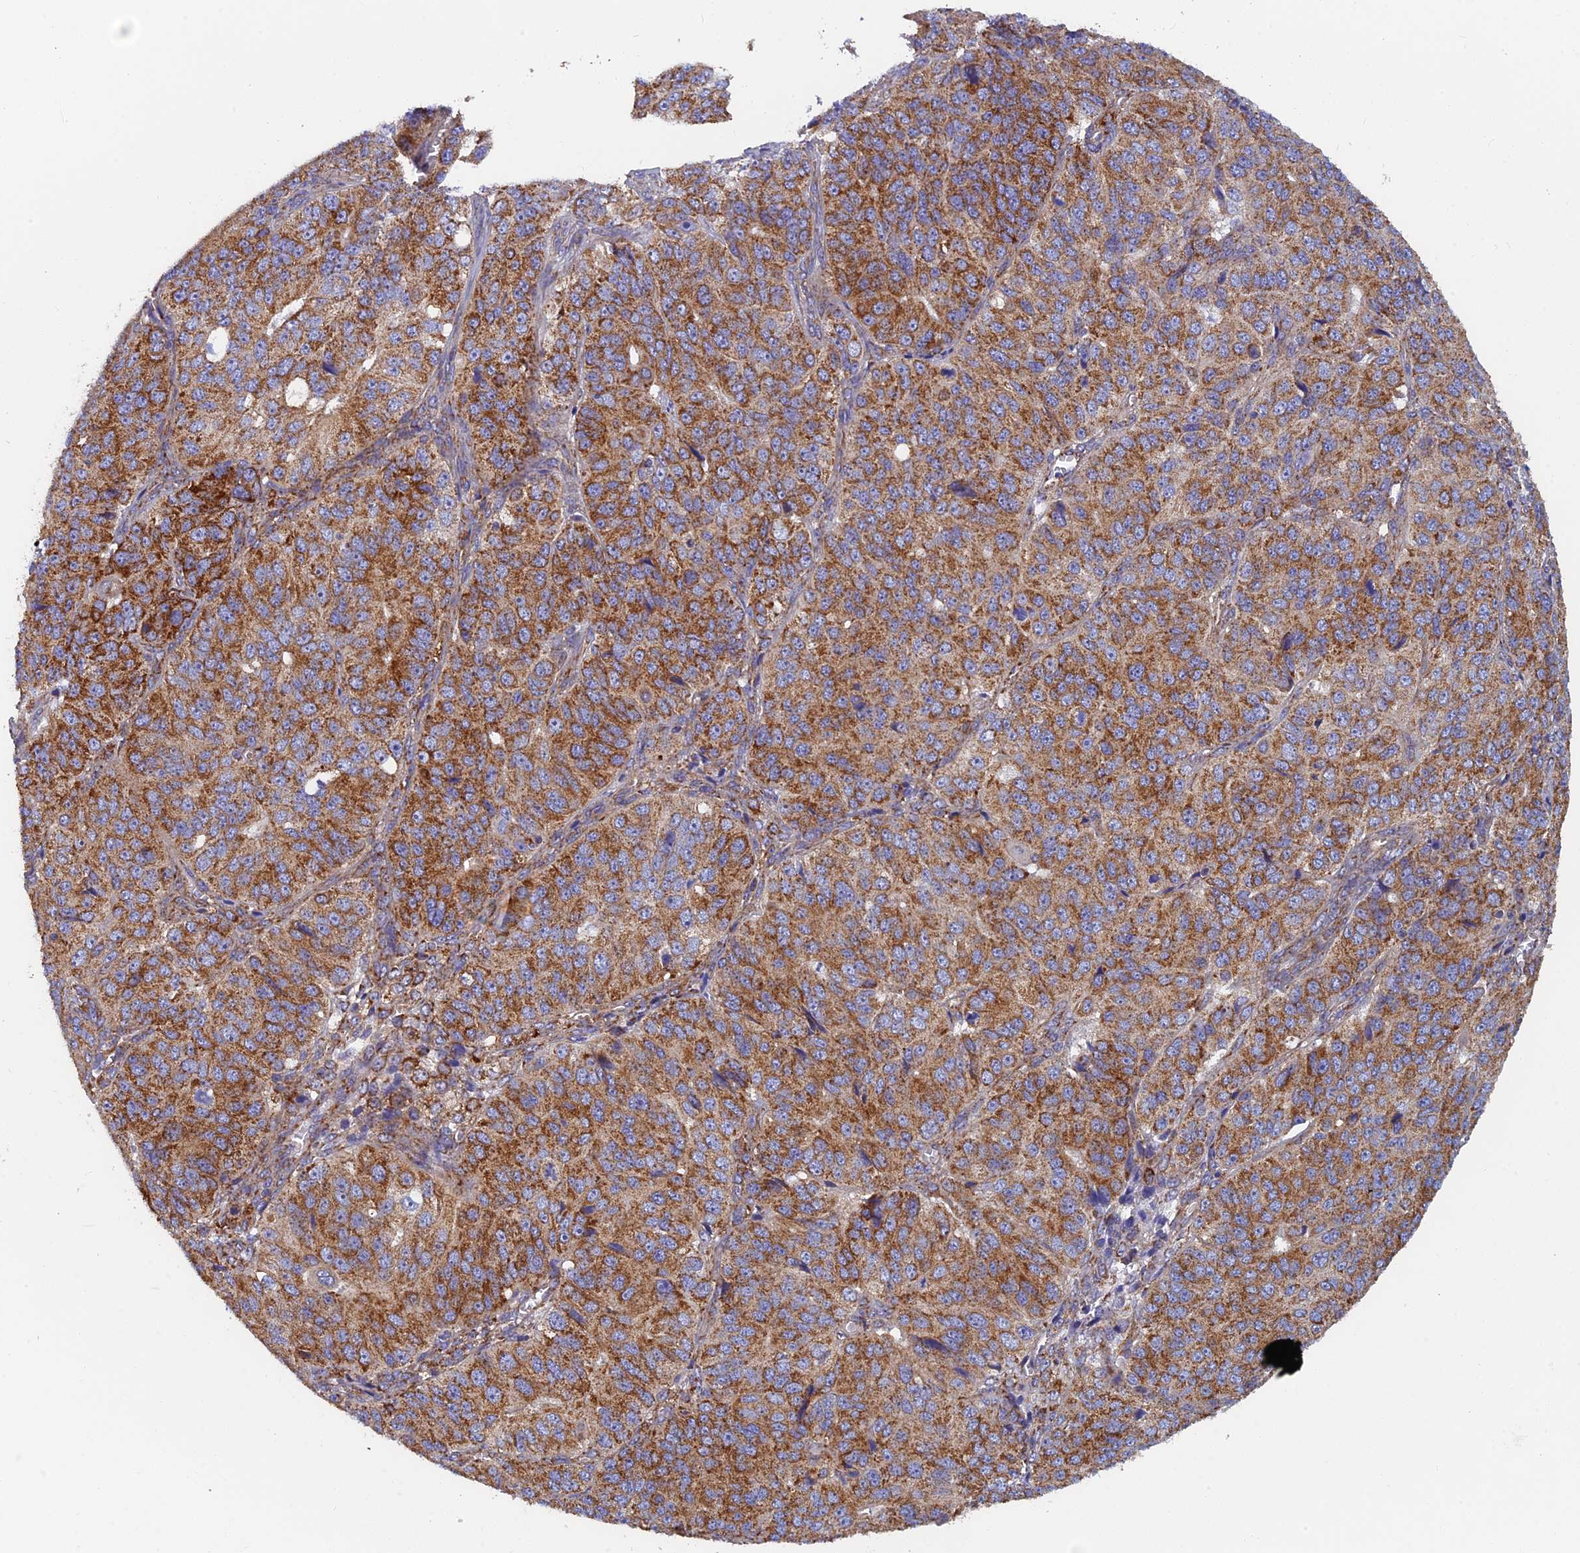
{"staining": {"intensity": "strong", "quantity": ">75%", "location": "cytoplasmic/membranous"}, "tissue": "ovarian cancer", "cell_type": "Tumor cells", "image_type": "cancer", "snomed": [{"axis": "morphology", "description": "Carcinoma, endometroid"}, {"axis": "topography", "description": "Ovary"}], "caption": "High-magnification brightfield microscopy of endometroid carcinoma (ovarian) stained with DAB (3,3'-diaminobenzidine) (brown) and counterstained with hematoxylin (blue). tumor cells exhibit strong cytoplasmic/membranous positivity is seen in approximately>75% of cells.", "gene": "MRPS9", "patient": {"sex": "female", "age": 51}}